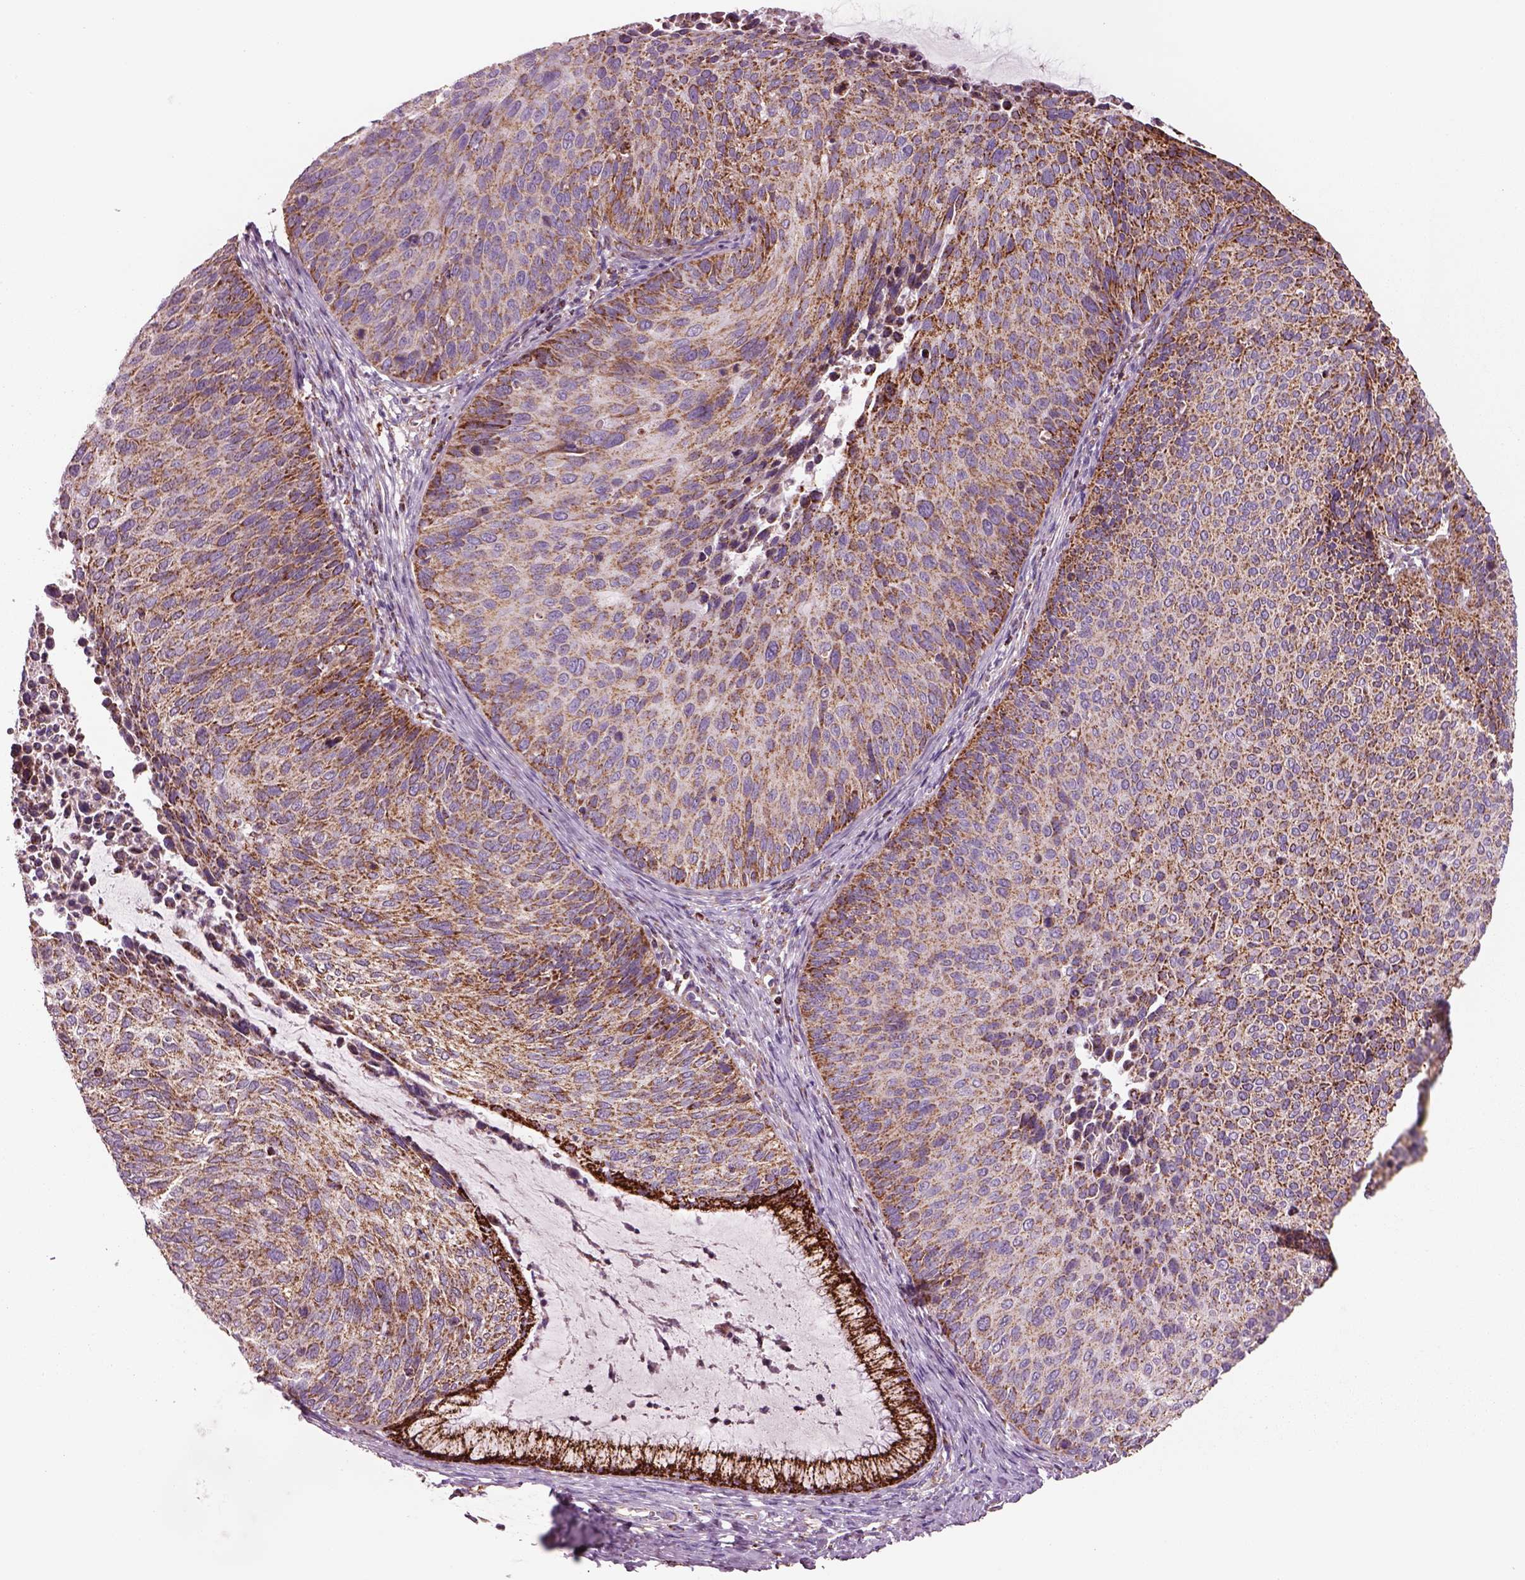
{"staining": {"intensity": "moderate", "quantity": ">75%", "location": "cytoplasmic/membranous"}, "tissue": "cervical cancer", "cell_type": "Tumor cells", "image_type": "cancer", "snomed": [{"axis": "morphology", "description": "Squamous cell carcinoma, NOS"}, {"axis": "topography", "description": "Cervix"}], "caption": "This is a histology image of immunohistochemistry (IHC) staining of cervical cancer, which shows moderate staining in the cytoplasmic/membranous of tumor cells.", "gene": "SLC25A24", "patient": {"sex": "female", "age": 36}}